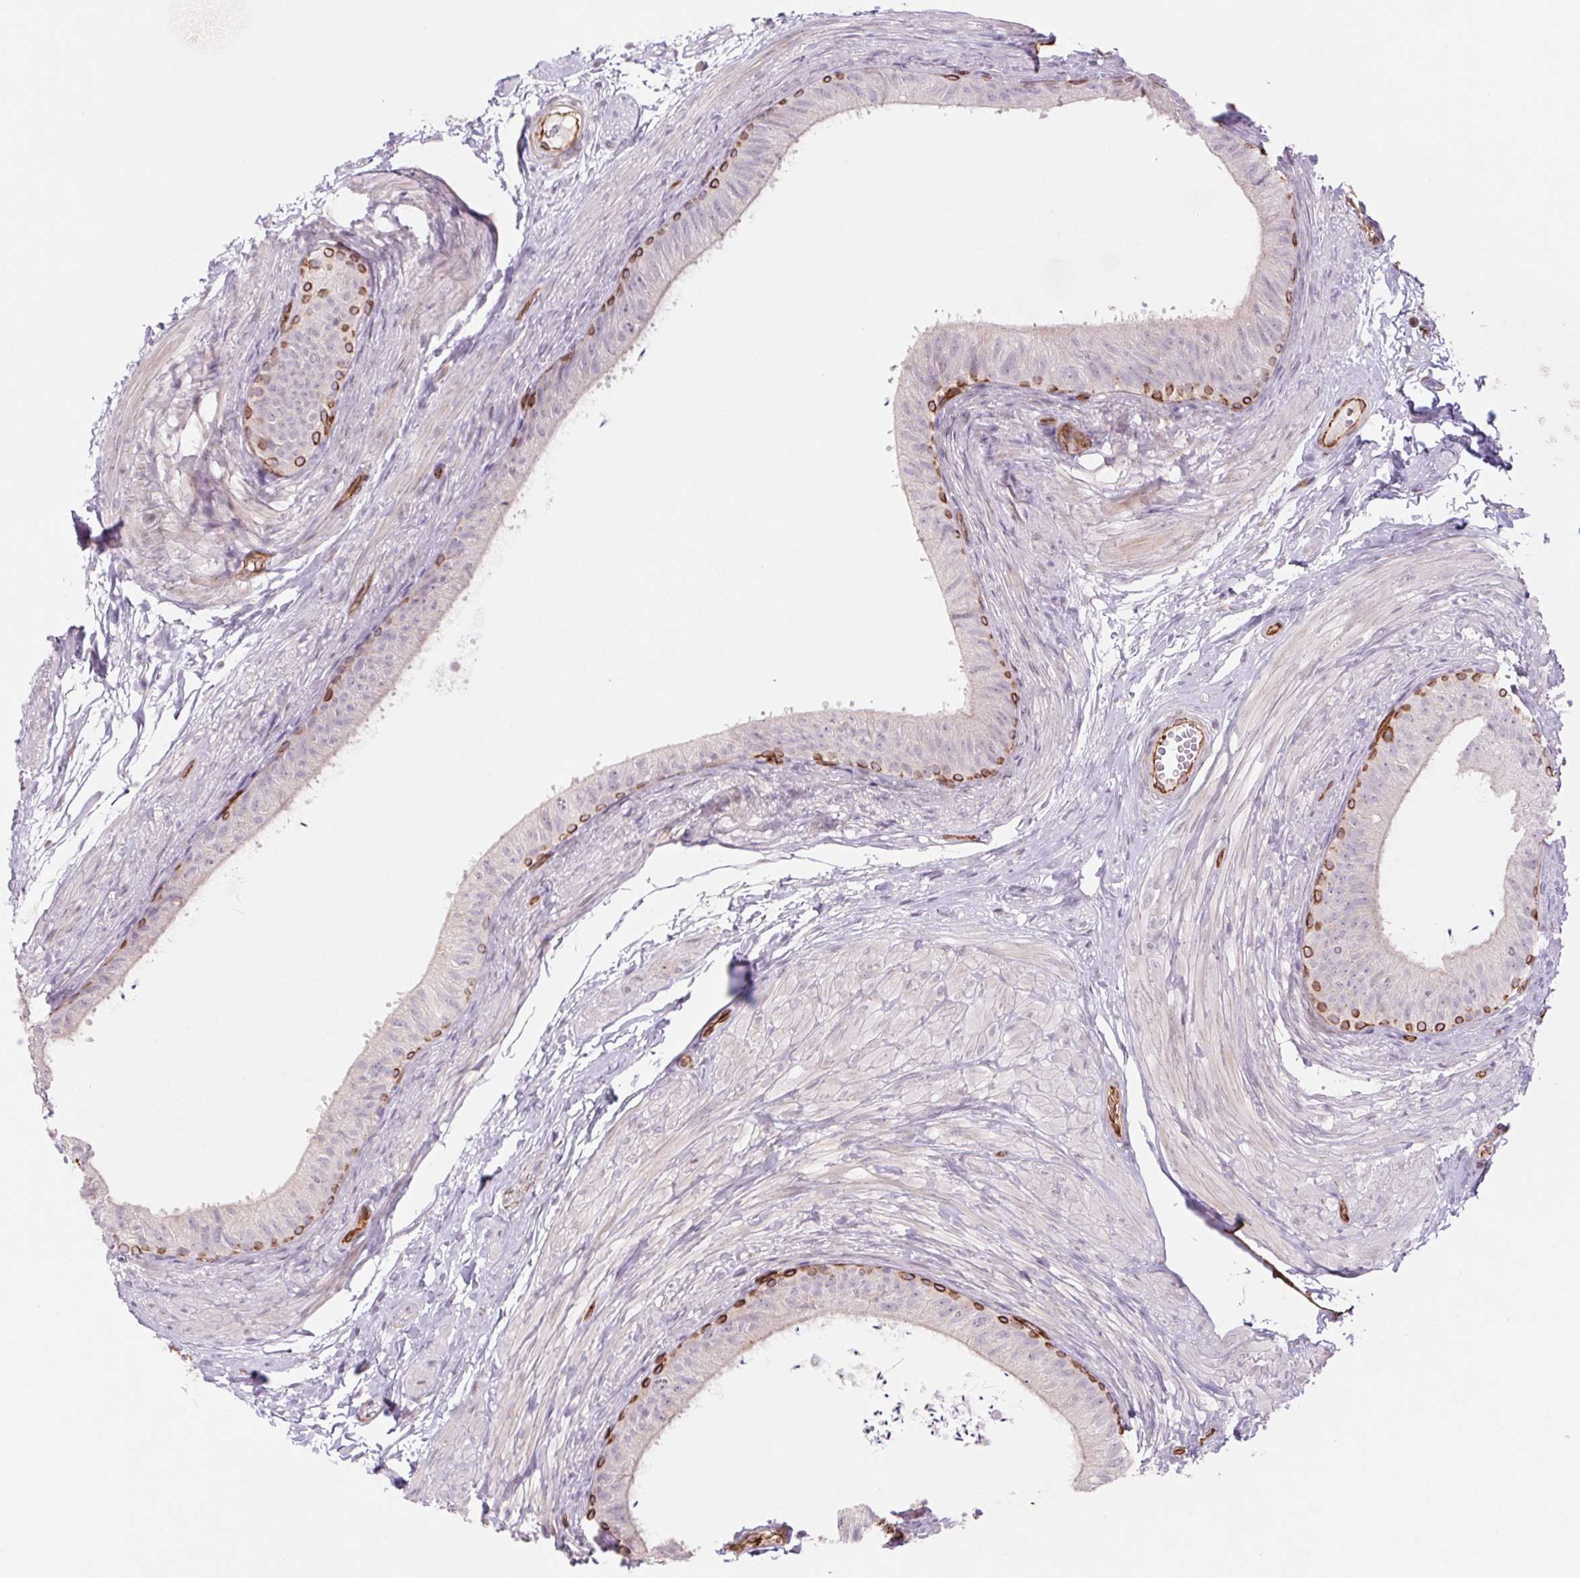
{"staining": {"intensity": "moderate", "quantity": "<25%", "location": "cytoplasmic/membranous"}, "tissue": "epididymis", "cell_type": "Glandular cells", "image_type": "normal", "snomed": [{"axis": "morphology", "description": "Normal tissue, NOS"}, {"axis": "topography", "description": "Epididymis, spermatic cord, NOS"}, {"axis": "topography", "description": "Epididymis"}, {"axis": "topography", "description": "Peripheral nerve tissue"}], "caption": "DAB immunohistochemical staining of normal human epididymis exhibits moderate cytoplasmic/membranous protein positivity in about <25% of glandular cells.", "gene": "MS4A13", "patient": {"sex": "male", "age": 29}}